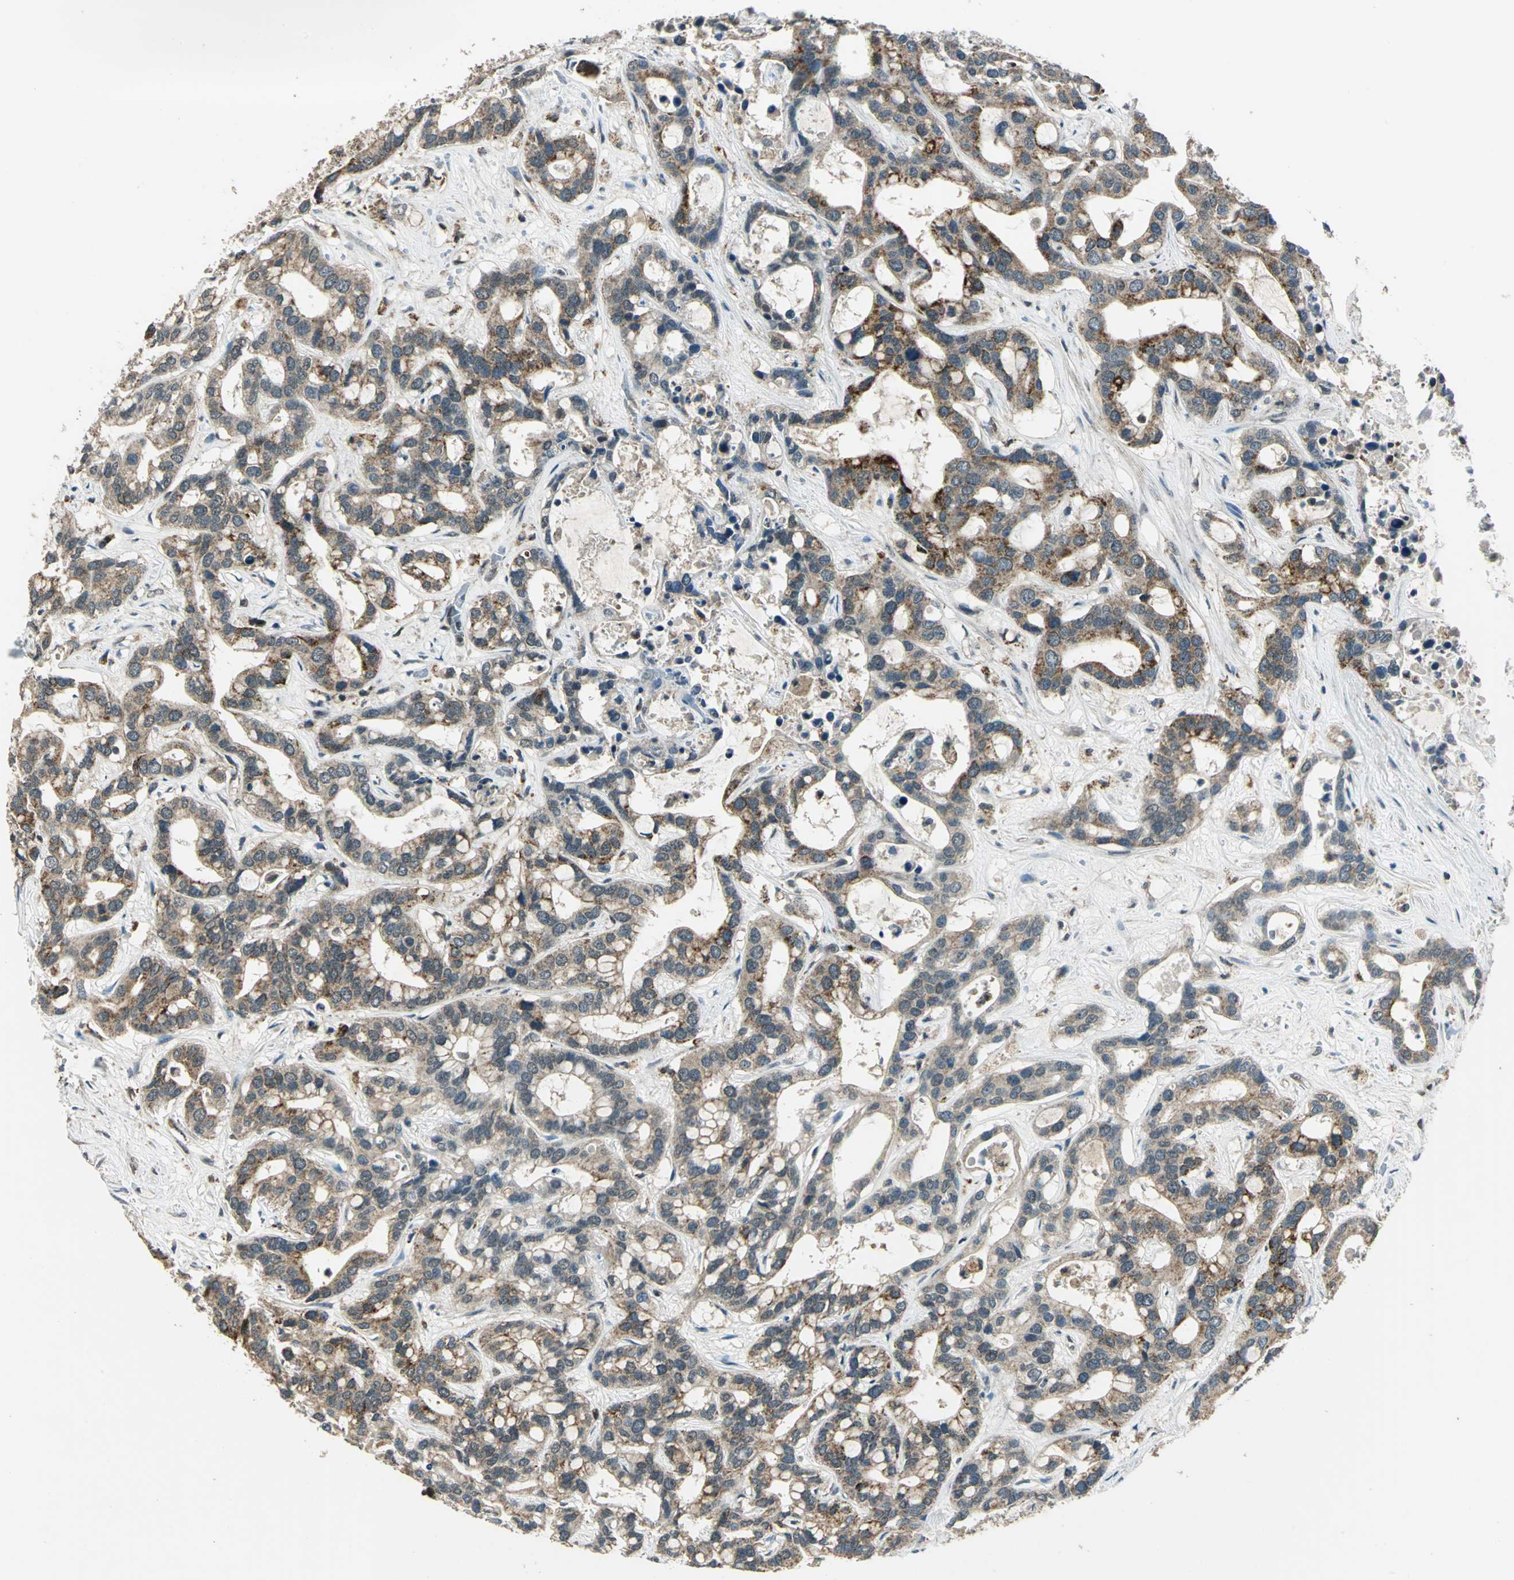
{"staining": {"intensity": "moderate", "quantity": ">75%", "location": "cytoplasmic/membranous"}, "tissue": "liver cancer", "cell_type": "Tumor cells", "image_type": "cancer", "snomed": [{"axis": "morphology", "description": "Cholangiocarcinoma"}, {"axis": "topography", "description": "Liver"}], "caption": "The image displays a brown stain indicating the presence of a protein in the cytoplasmic/membranous of tumor cells in liver cholangiocarcinoma. (IHC, brightfield microscopy, high magnification).", "gene": "NUDT2", "patient": {"sex": "female", "age": 65}}